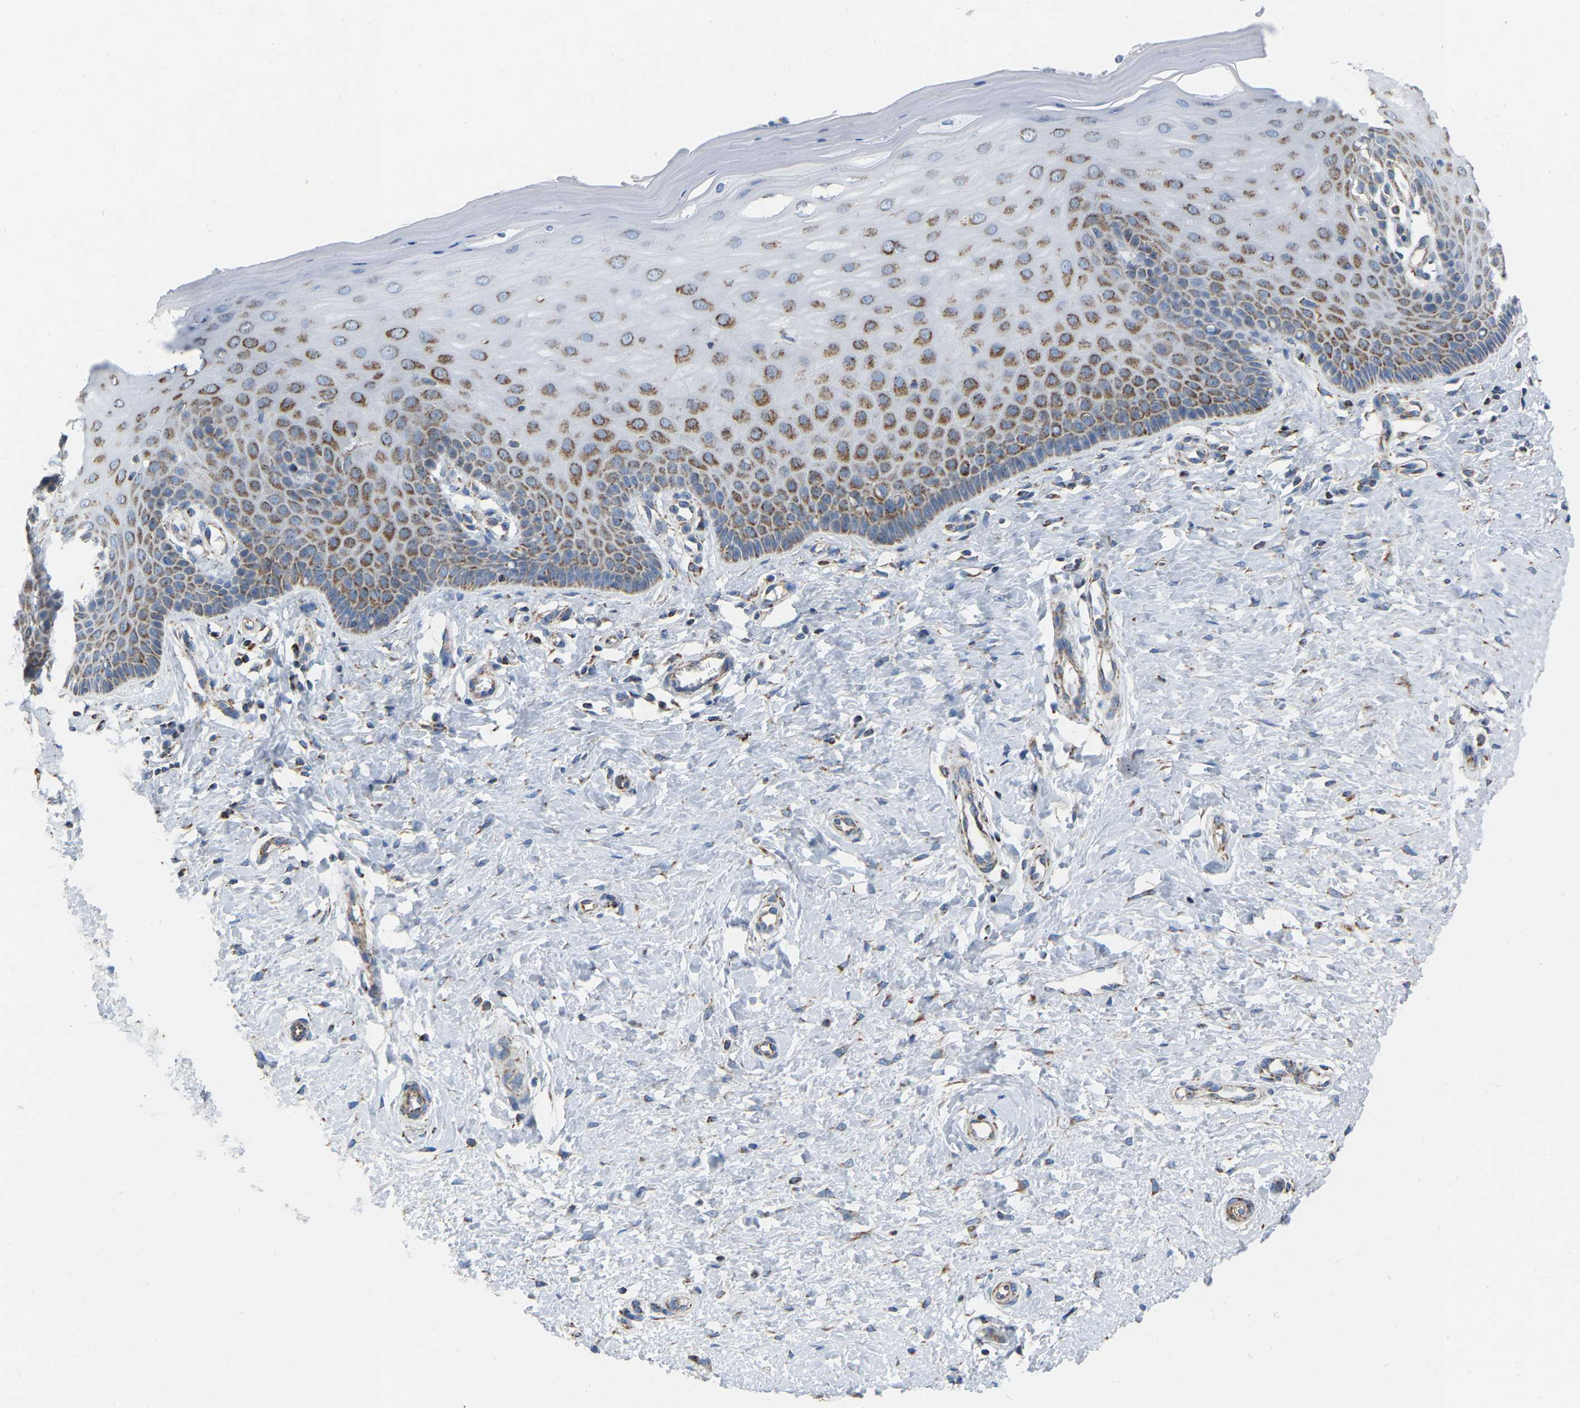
{"staining": {"intensity": "weak", "quantity": "25%-75%", "location": "cytoplasmic/membranous"}, "tissue": "cervix", "cell_type": "Glandular cells", "image_type": "normal", "snomed": [{"axis": "morphology", "description": "Normal tissue, NOS"}, {"axis": "topography", "description": "Cervix"}], "caption": "Immunohistochemical staining of unremarkable cervix displays 25%-75% levels of weak cytoplasmic/membranous protein positivity in approximately 25%-75% of glandular cells.", "gene": "CBLB", "patient": {"sex": "female", "age": 55}}